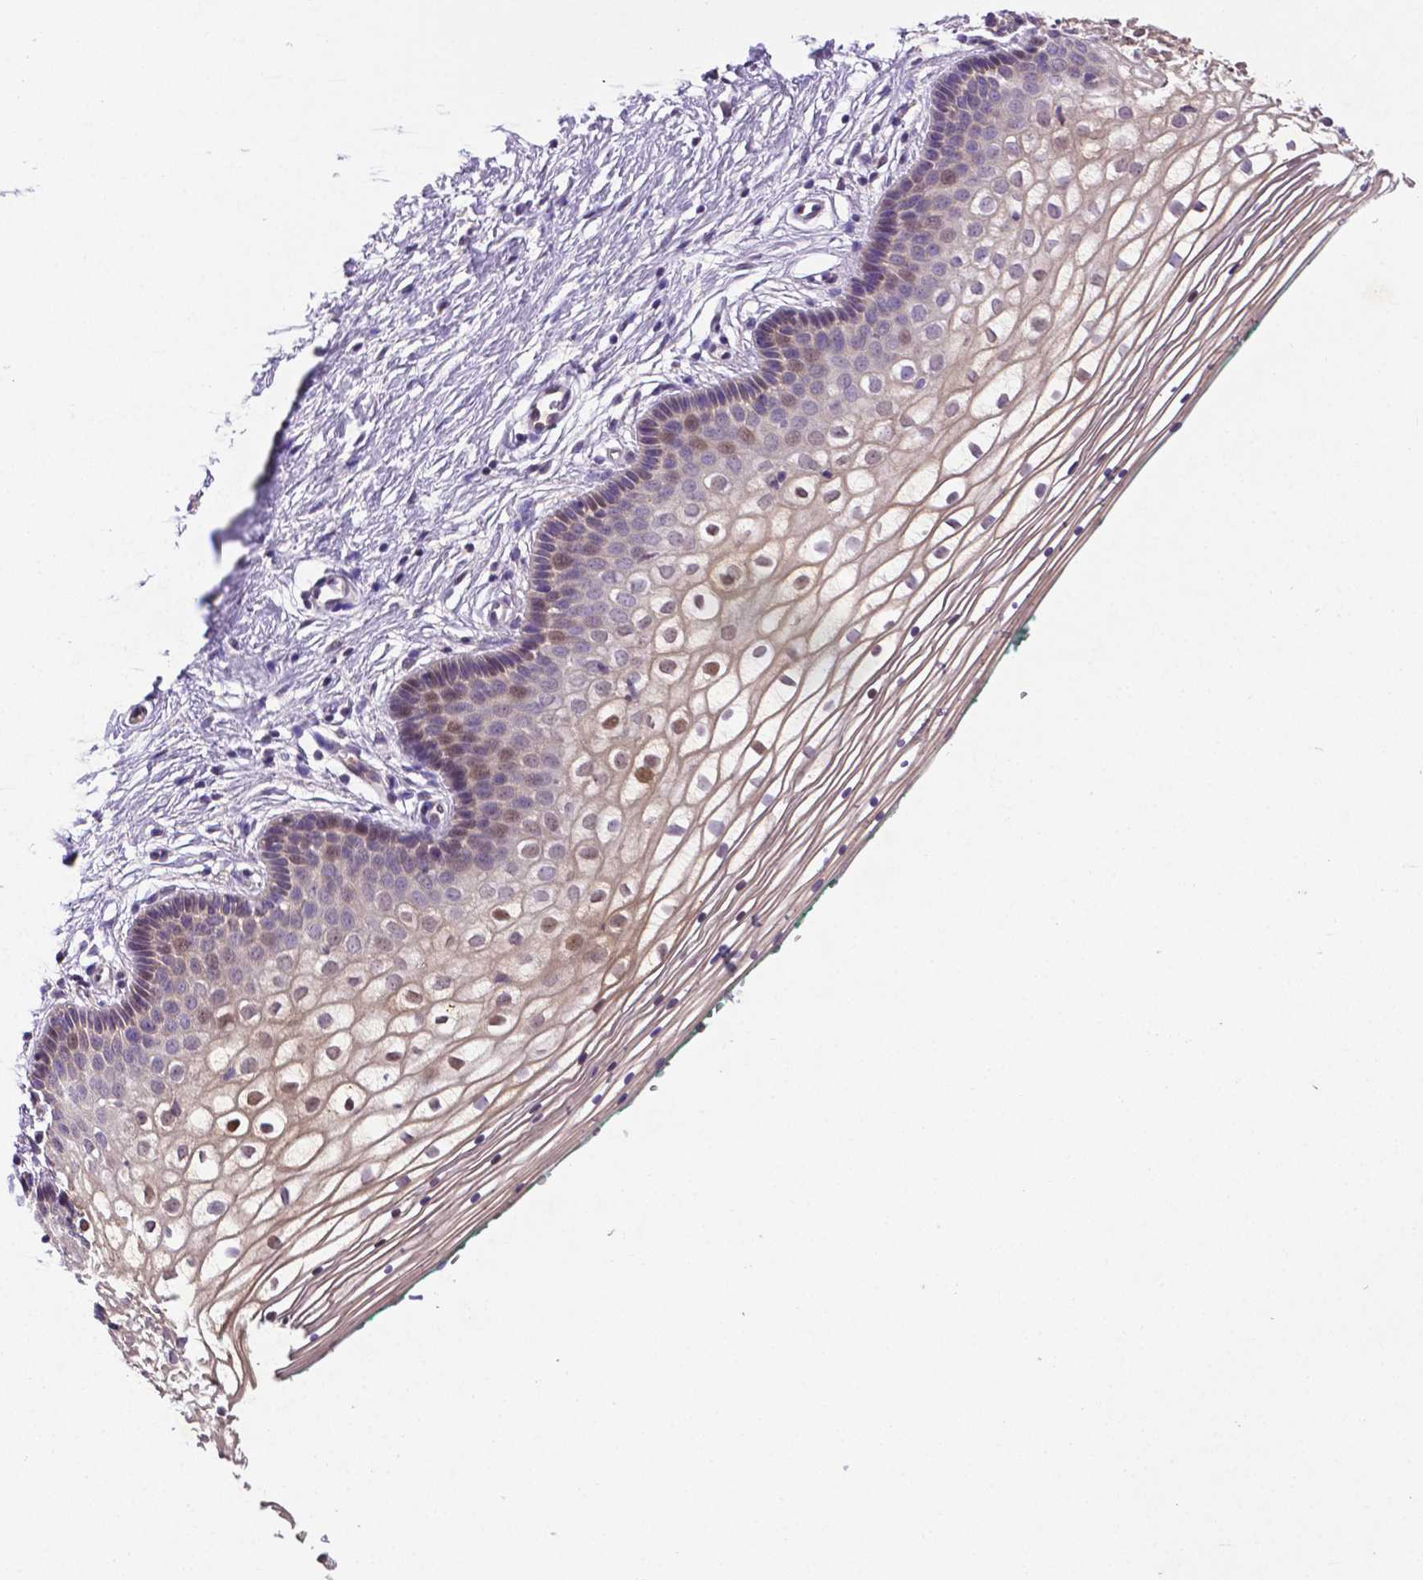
{"staining": {"intensity": "moderate", "quantity": "25%-75%", "location": "cytoplasmic/membranous,nuclear"}, "tissue": "vagina", "cell_type": "Squamous epithelial cells", "image_type": "normal", "snomed": [{"axis": "morphology", "description": "Normal tissue, NOS"}, {"axis": "topography", "description": "Vagina"}], "caption": "Protein staining by immunohistochemistry shows moderate cytoplasmic/membranous,nuclear positivity in approximately 25%-75% of squamous epithelial cells in benign vagina.", "gene": "TM4SF20", "patient": {"sex": "female", "age": 36}}